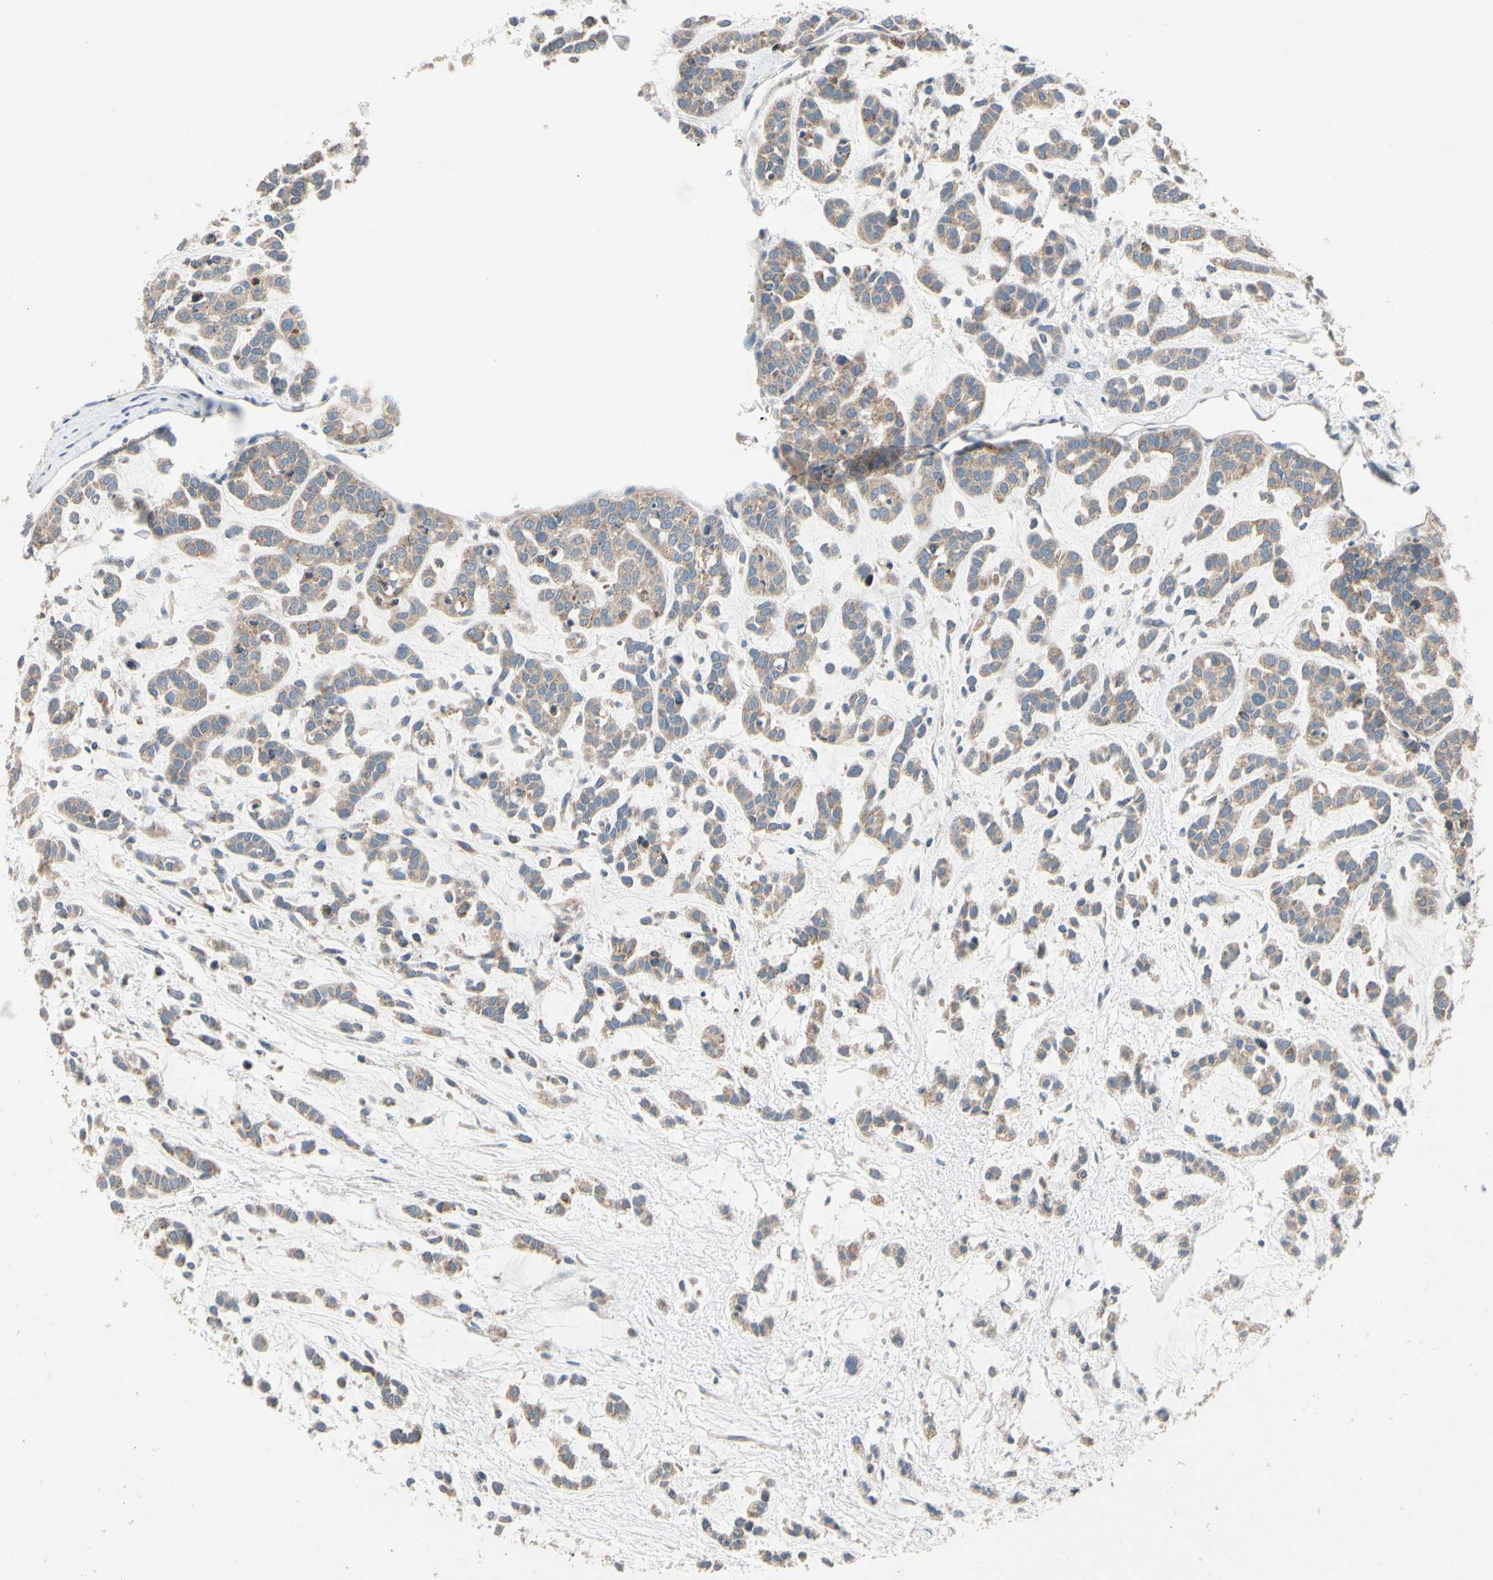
{"staining": {"intensity": "moderate", "quantity": ">75%", "location": "cytoplasmic/membranous"}, "tissue": "head and neck cancer", "cell_type": "Tumor cells", "image_type": "cancer", "snomed": [{"axis": "morphology", "description": "Adenocarcinoma, NOS"}, {"axis": "morphology", "description": "Adenoma, NOS"}, {"axis": "topography", "description": "Head-Neck"}], "caption": "A high-resolution histopathology image shows immunohistochemistry staining of head and neck cancer, which reveals moderate cytoplasmic/membranous expression in approximately >75% of tumor cells.", "gene": "KLHDC8B", "patient": {"sex": "female", "age": 55}}